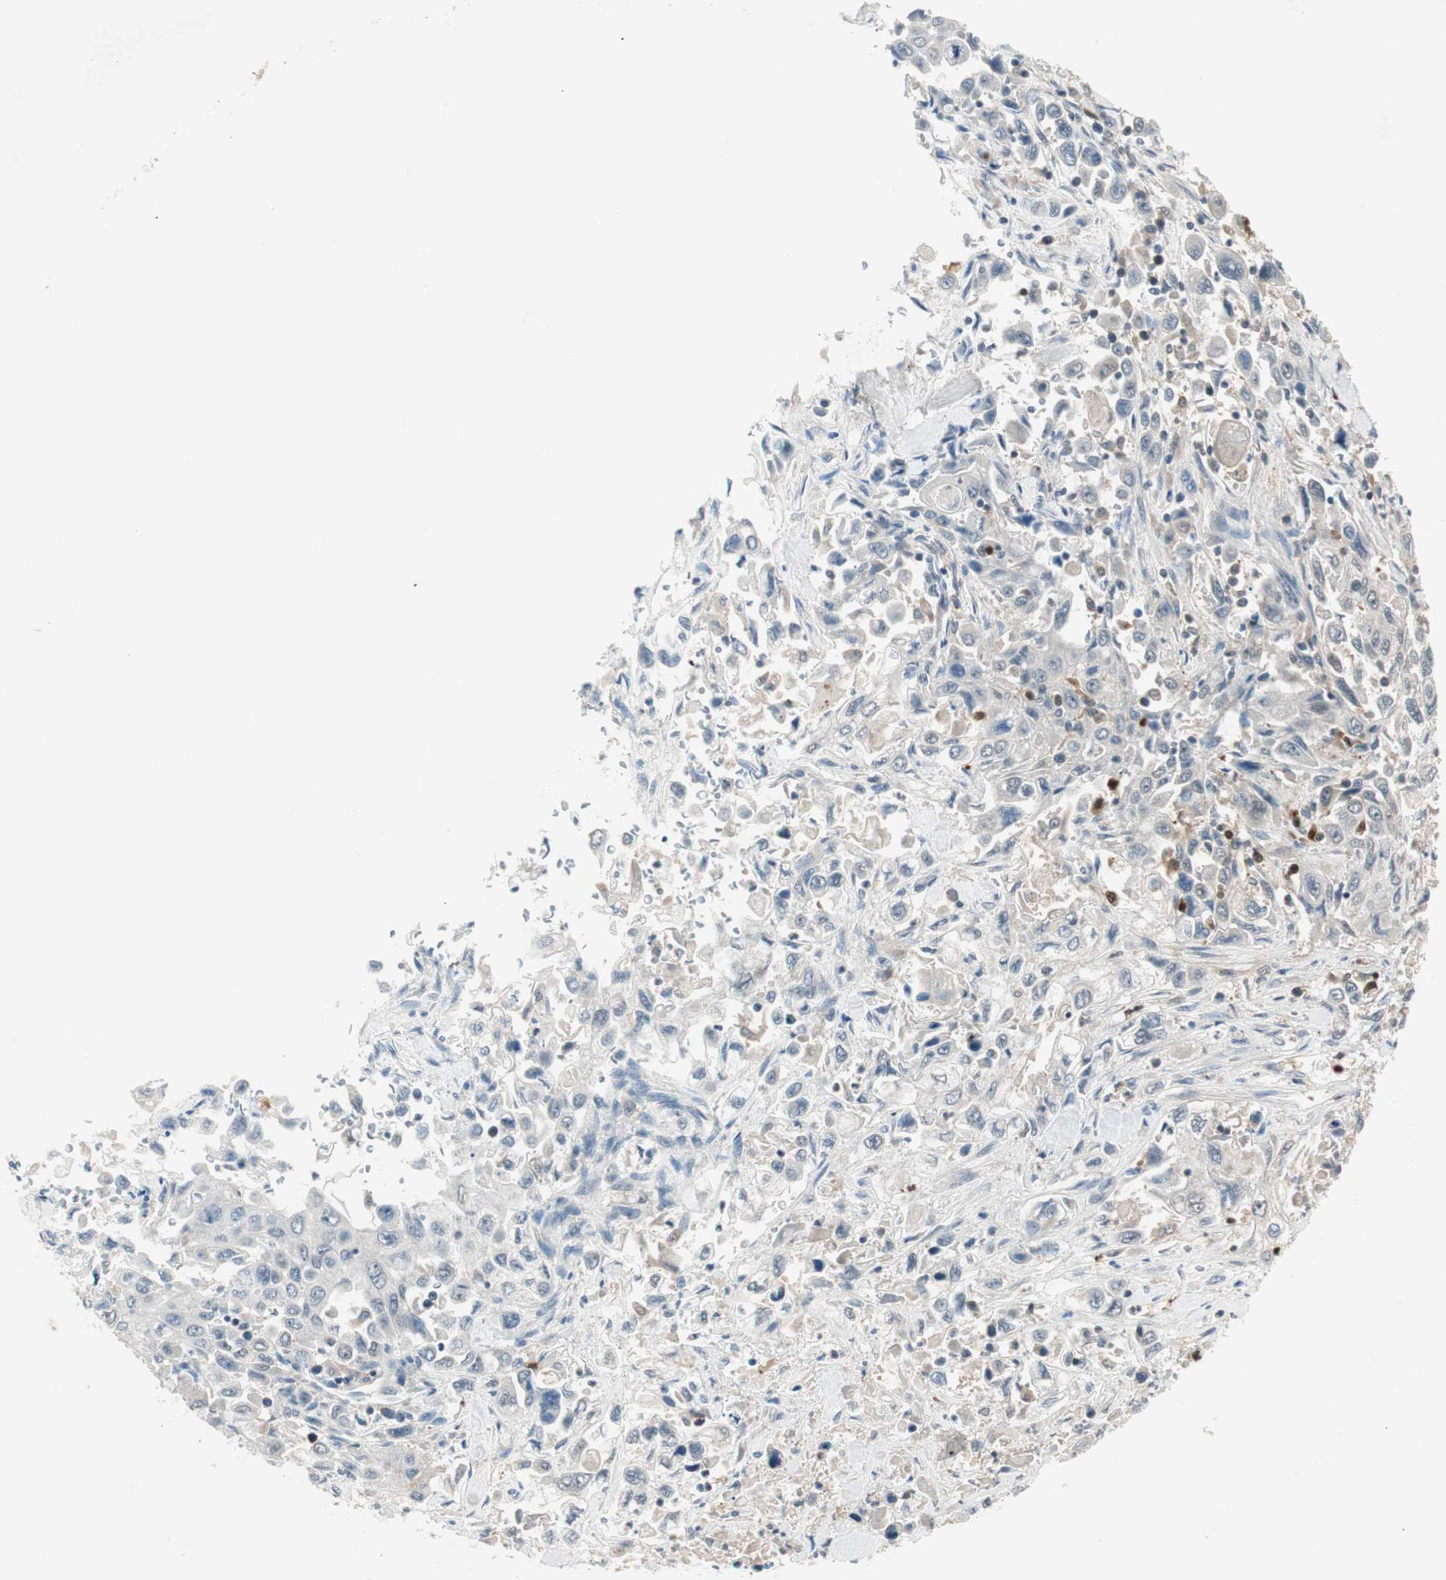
{"staining": {"intensity": "negative", "quantity": "none", "location": "none"}, "tissue": "pancreatic cancer", "cell_type": "Tumor cells", "image_type": "cancer", "snomed": [{"axis": "morphology", "description": "Adenocarcinoma, NOS"}, {"axis": "topography", "description": "Pancreas"}], "caption": "DAB (3,3'-diaminobenzidine) immunohistochemical staining of pancreatic cancer reveals no significant positivity in tumor cells.", "gene": "COTL1", "patient": {"sex": "male", "age": 70}}